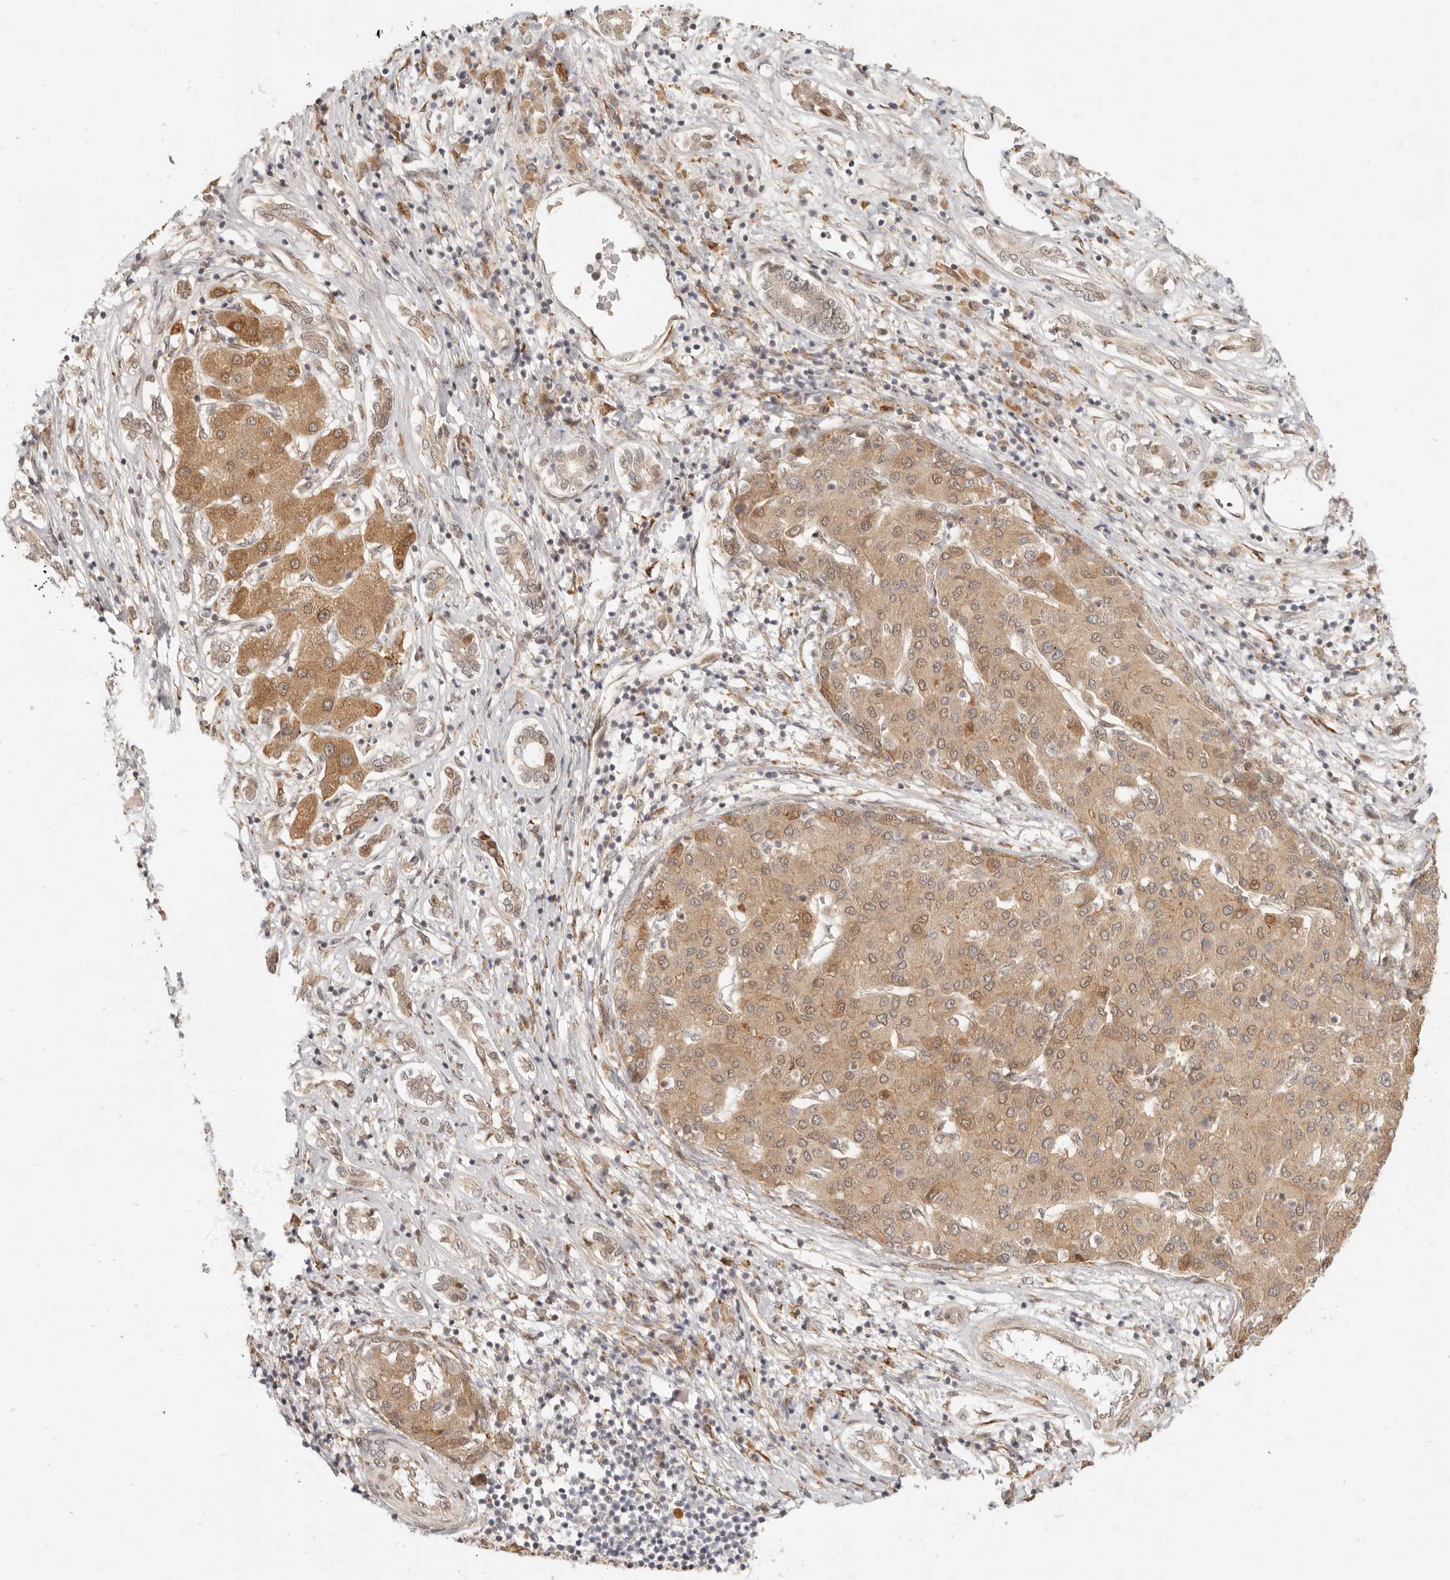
{"staining": {"intensity": "moderate", "quantity": ">75%", "location": "cytoplasmic/membranous"}, "tissue": "liver cancer", "cell_type": "Tumor cells", "image_type": "cancer", "snomed": [{"axis": "morphology", "description": "Carcinoma, Hepatocellular, NOS"}, {"axis": "topography", "description": "Liver"}], "caption": "Liver hepatocellular carcinoma stained with DAB (3,3'-diaminobenzidine) immunohistochemistry (IHC) reveals medium levels of moderate cytoplasmic/membranous positivity in about >75% of tumor cells. (Stains: DAB in brown, nuclei in blue, Microscopy: brightfield microscopy at high magnification).", "gene": "TUFT1", "patient": {"sex": "male", "age": 65}}